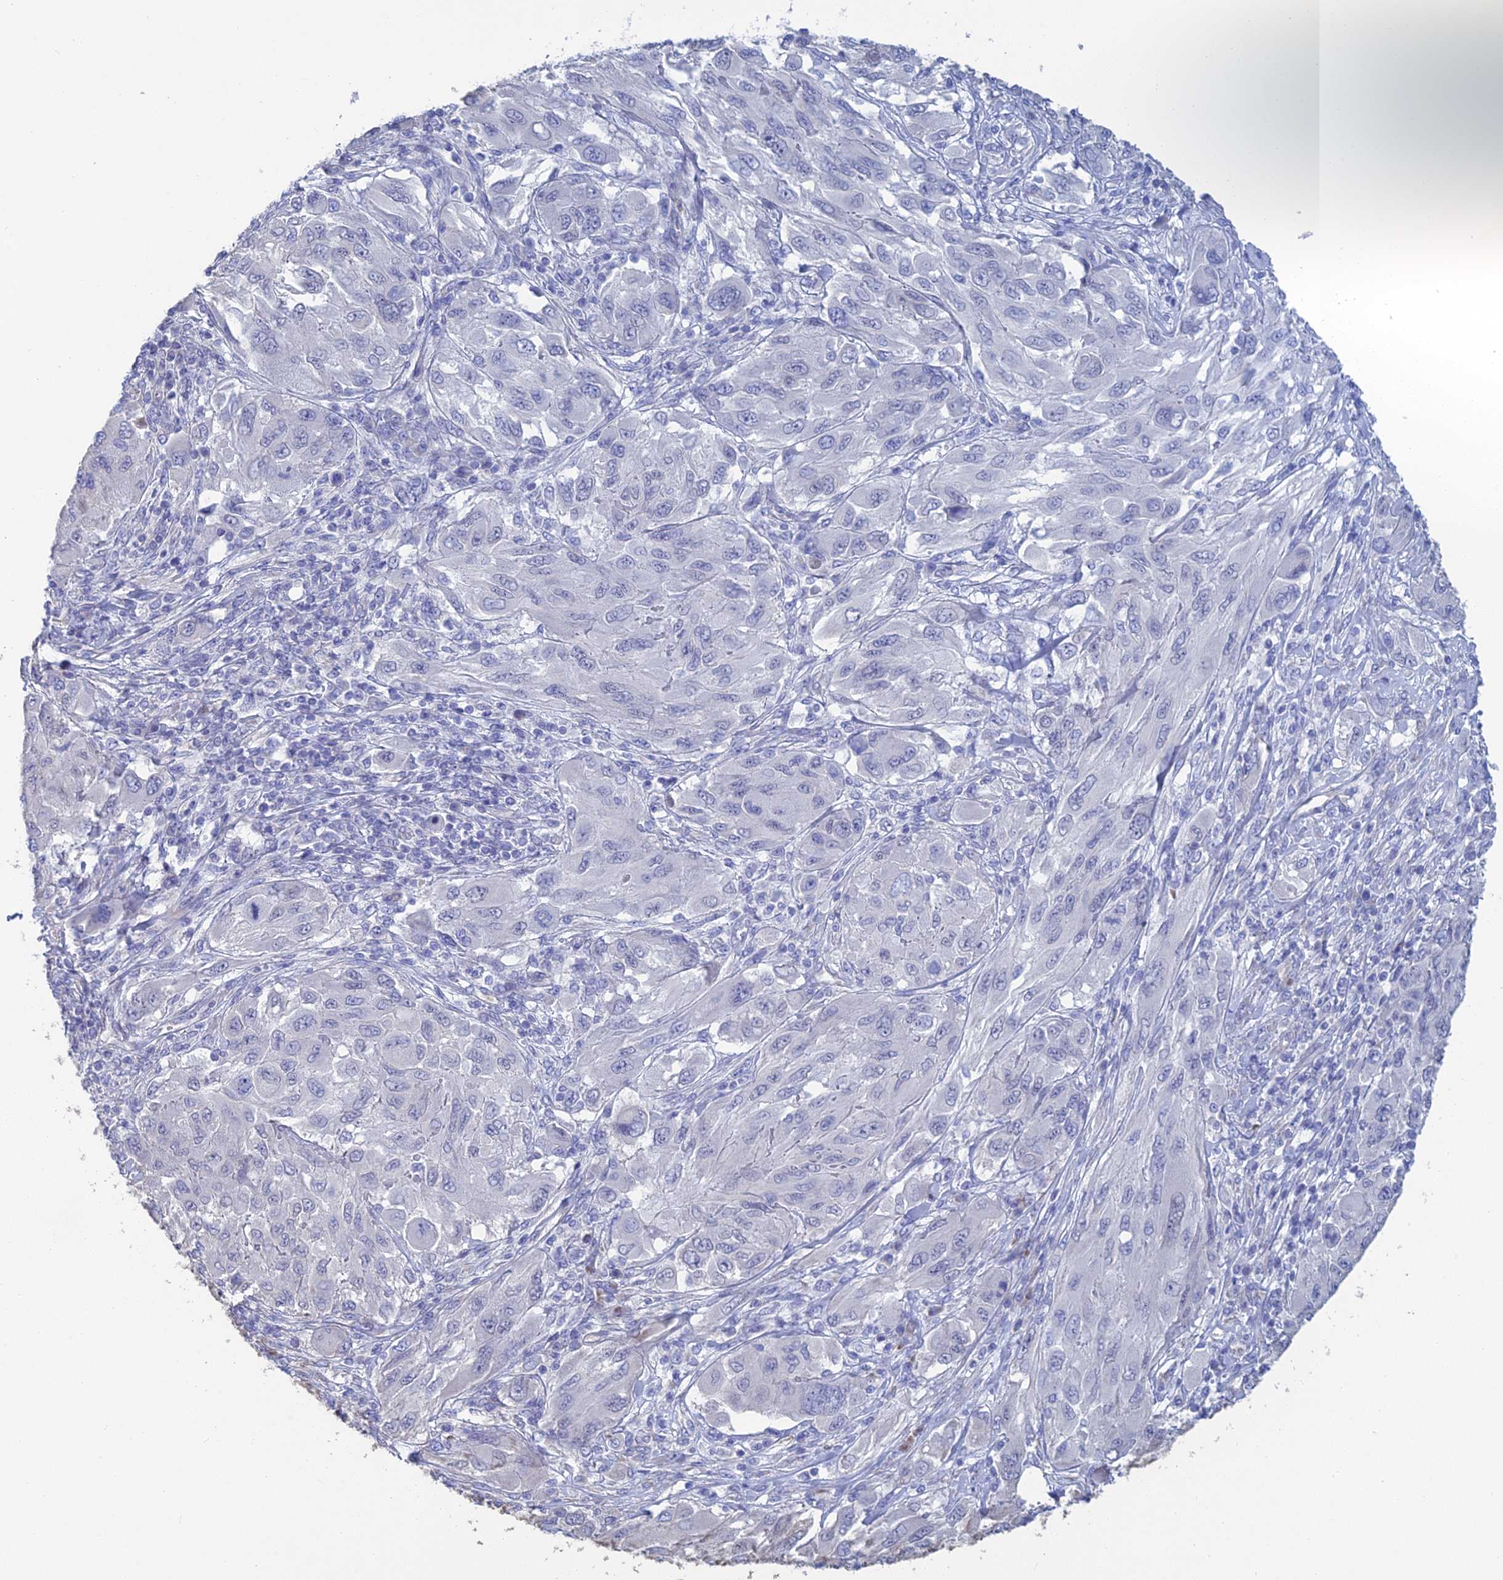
{"staining": {"intensity": "negative", "quantity": "none", "location": "none"}, "tissue": "melanoma", "cell_type": "Tumor cells", "image_type": "cancer", "snomed": [{"axis": "morphology", "description": "Malignant melanoma, NOS"}, {"axis": "topography", "description": "Skin"}], "caption": "Tumor cells show no significant protein staining in melanoma. The staining was performed using DAB to visualize the protein expression in brown, while the nuclei were stained in blue with hematoxylin (Magnification: 20x).", "gene": "PCDHA8", "patient": {"sex": "female", "age": 91}}